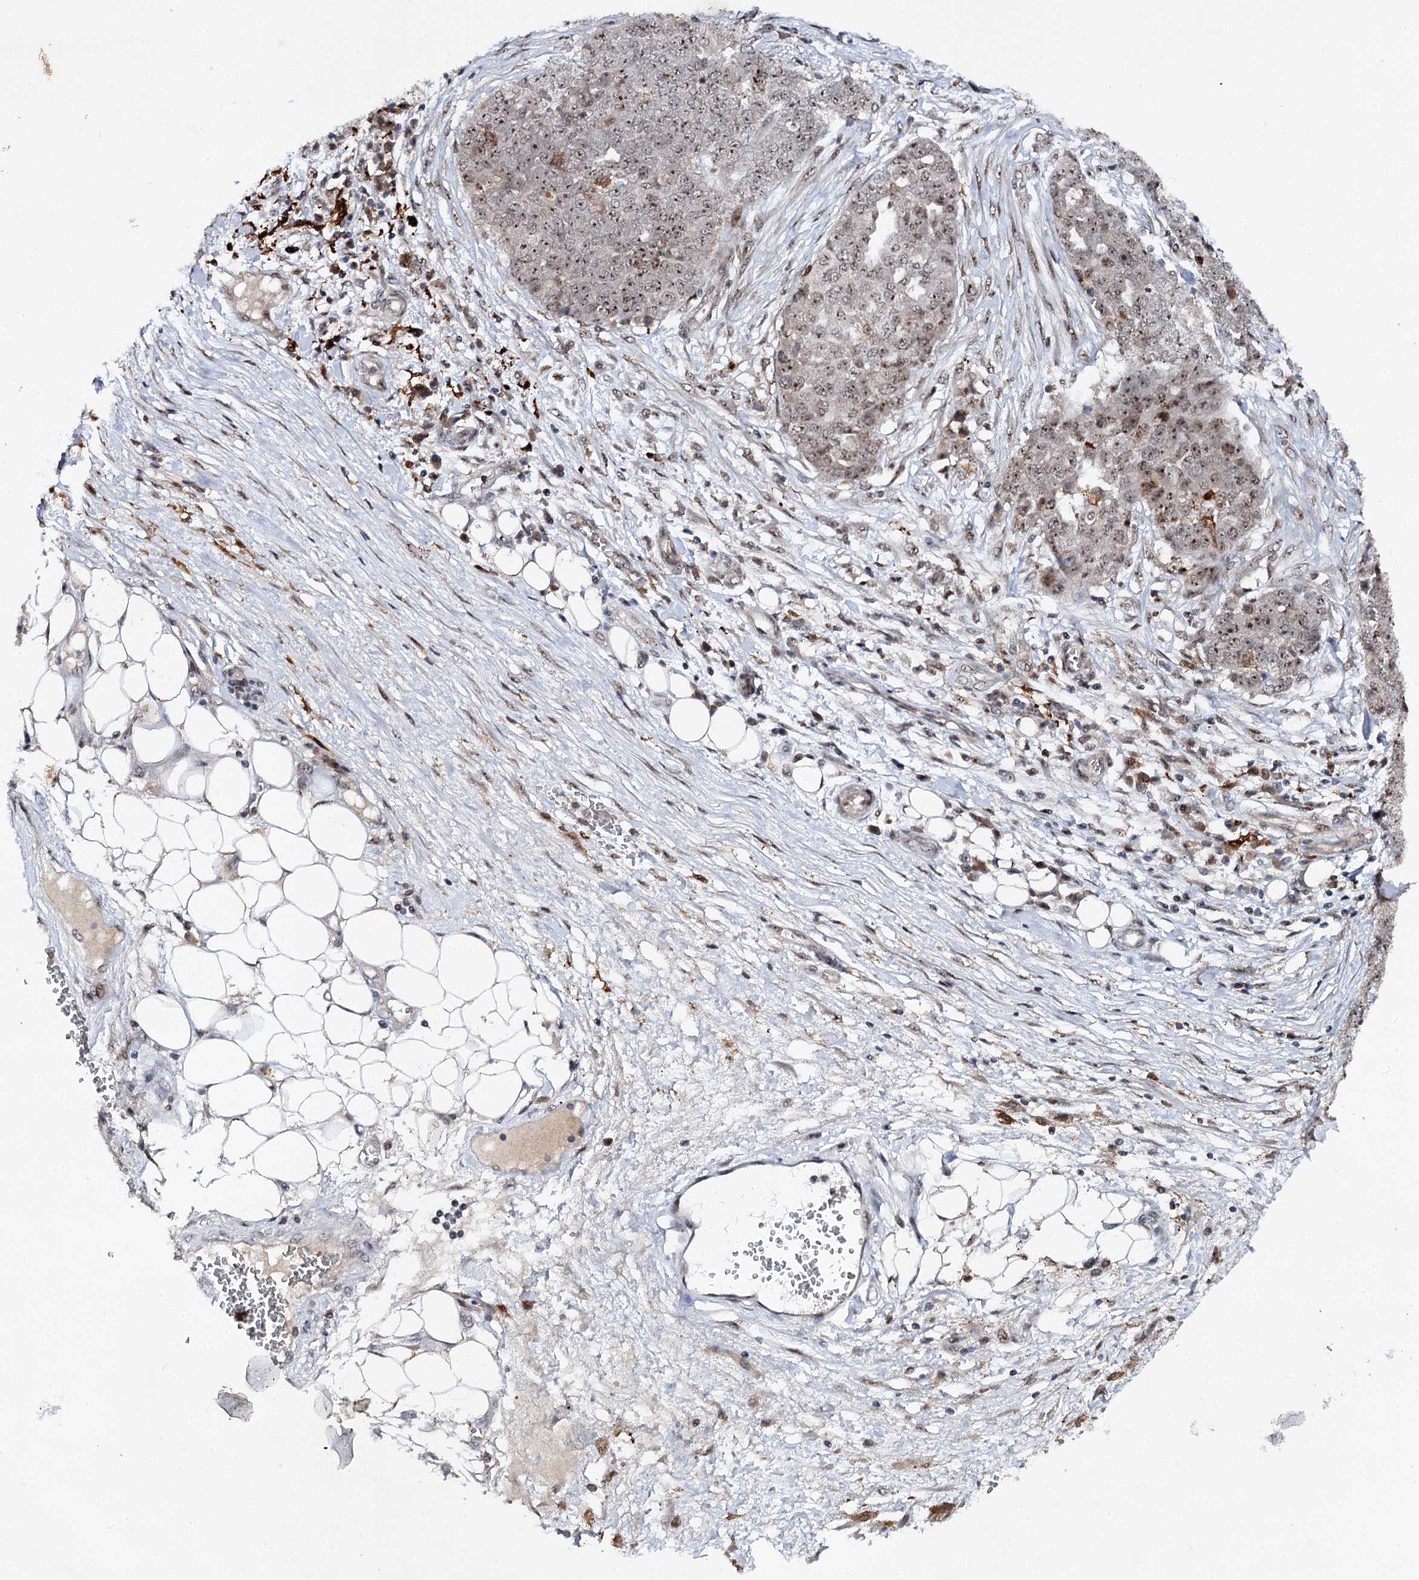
{"staining": {"intensity": "moderate", "quantity": ">75%", "location": "nuclear"}, "tissue": "ovarian cancer", "cell_type": "Tumor cells", "image_type": "cancer", "snomed": [{"axis": "morphology", "description": "Cystadenocarcinoma, serous, NOS"}, {"axis": "topography", "description": "Soft tissue"}, {"axis": "topography", "description": "Ovary"}], "caption": "The histopathology image shows immunohistochemical staining of ovarian serous cystadenocarcinoma. There is moderate nuclear staining is identified in about >75% of tumor cells.", "gene": "BUD13", "patient": {"sex": "female", "age": 57}}